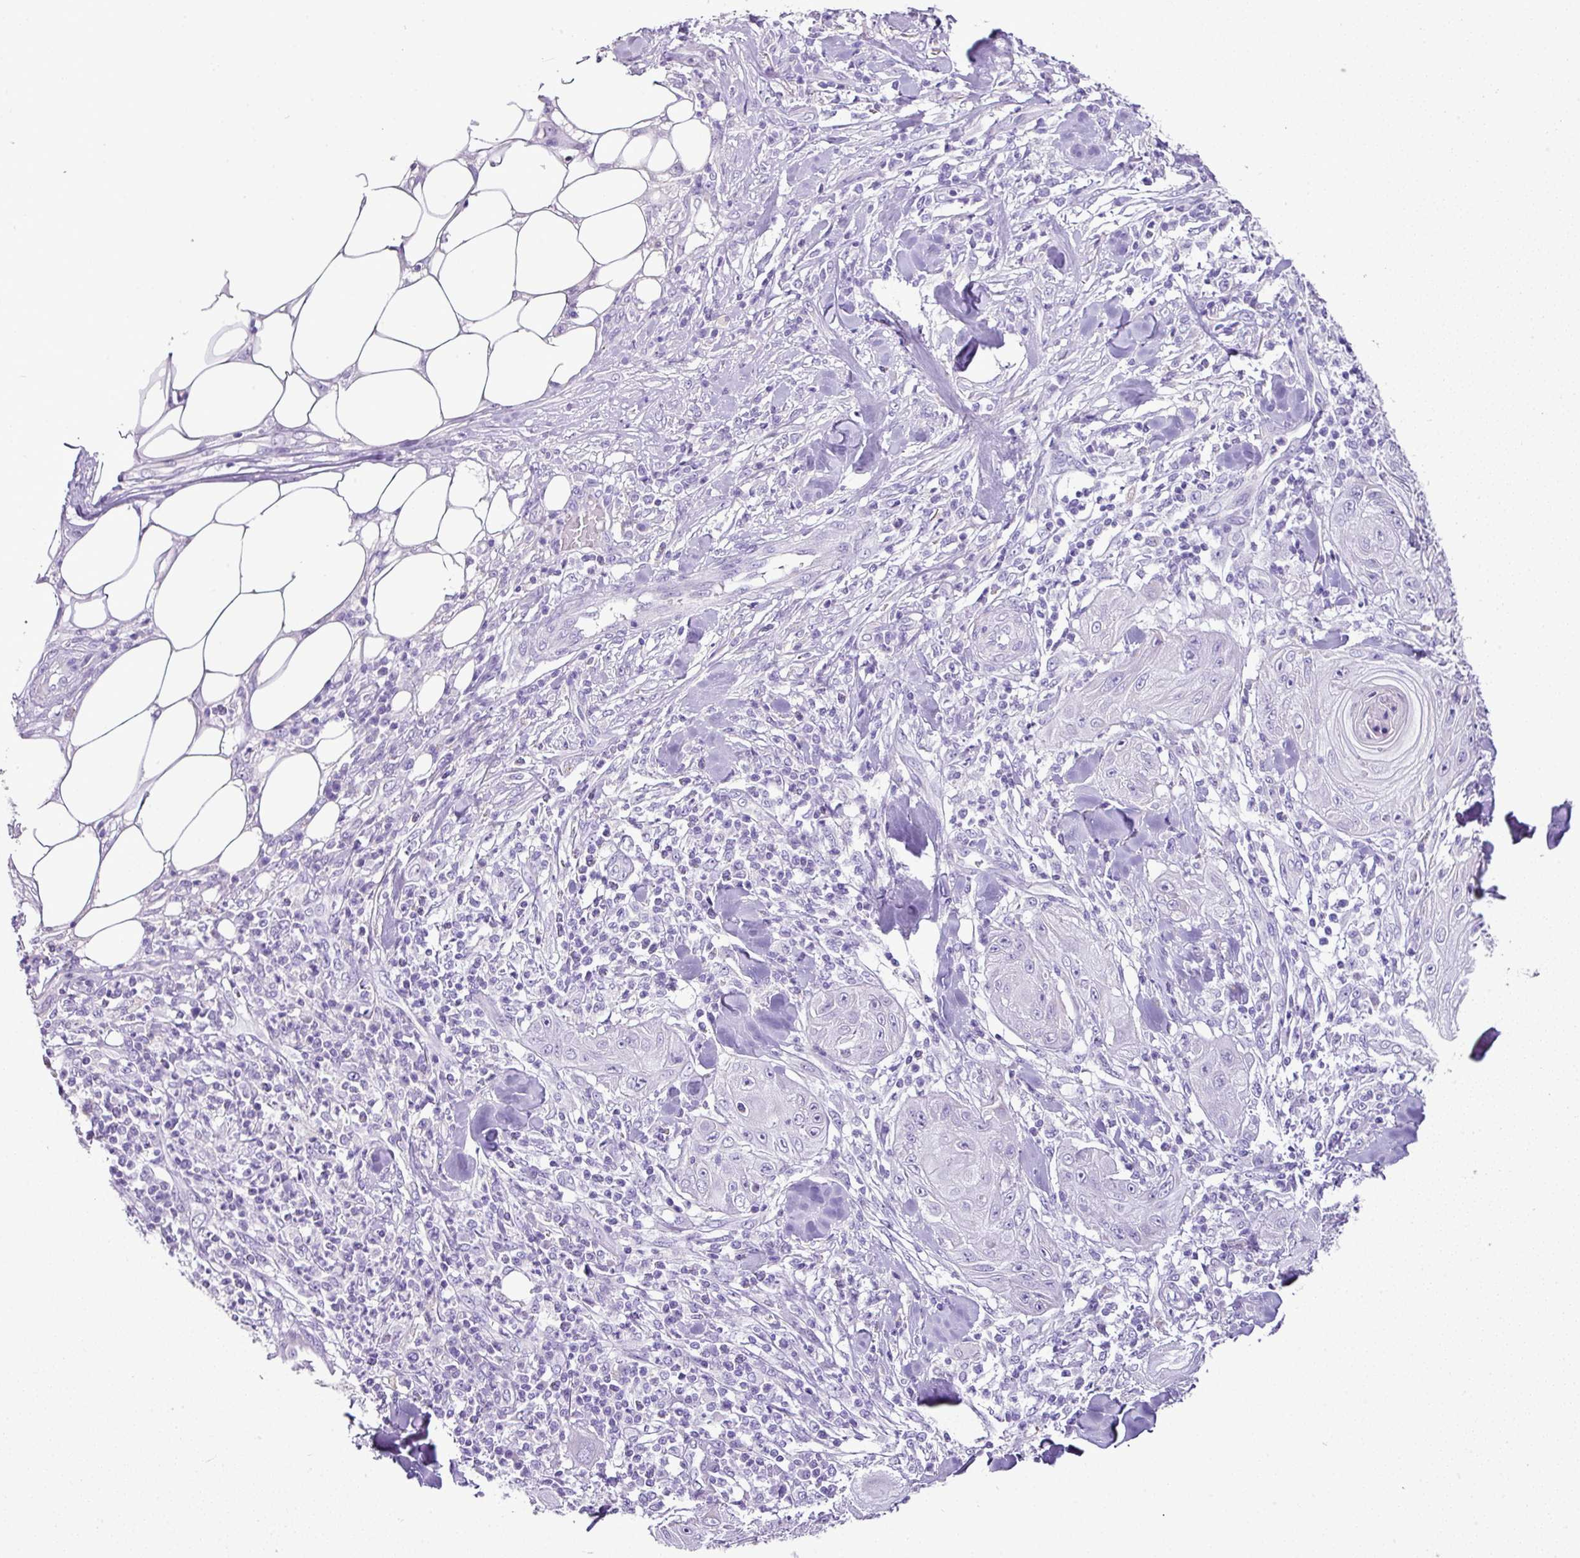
{"staining": {"intensity": "negative", "quantity": "none", "location": "none"}, "tissue": "skin cancer", "cell_type": "Tumor cells", "image_type": "cancer", "snomed": [{"axis": "morphology", "description": "Squamous cell carcinoma, NOS"}, {"axis": "topography", "description": "Skin"}], "caption": "Photomicrograph shows no significant protein staining in tumor cells of skin squamous cell carcinoma.", "gene": "PGAP4", "patient": {"sex": "female", "age": 78}}